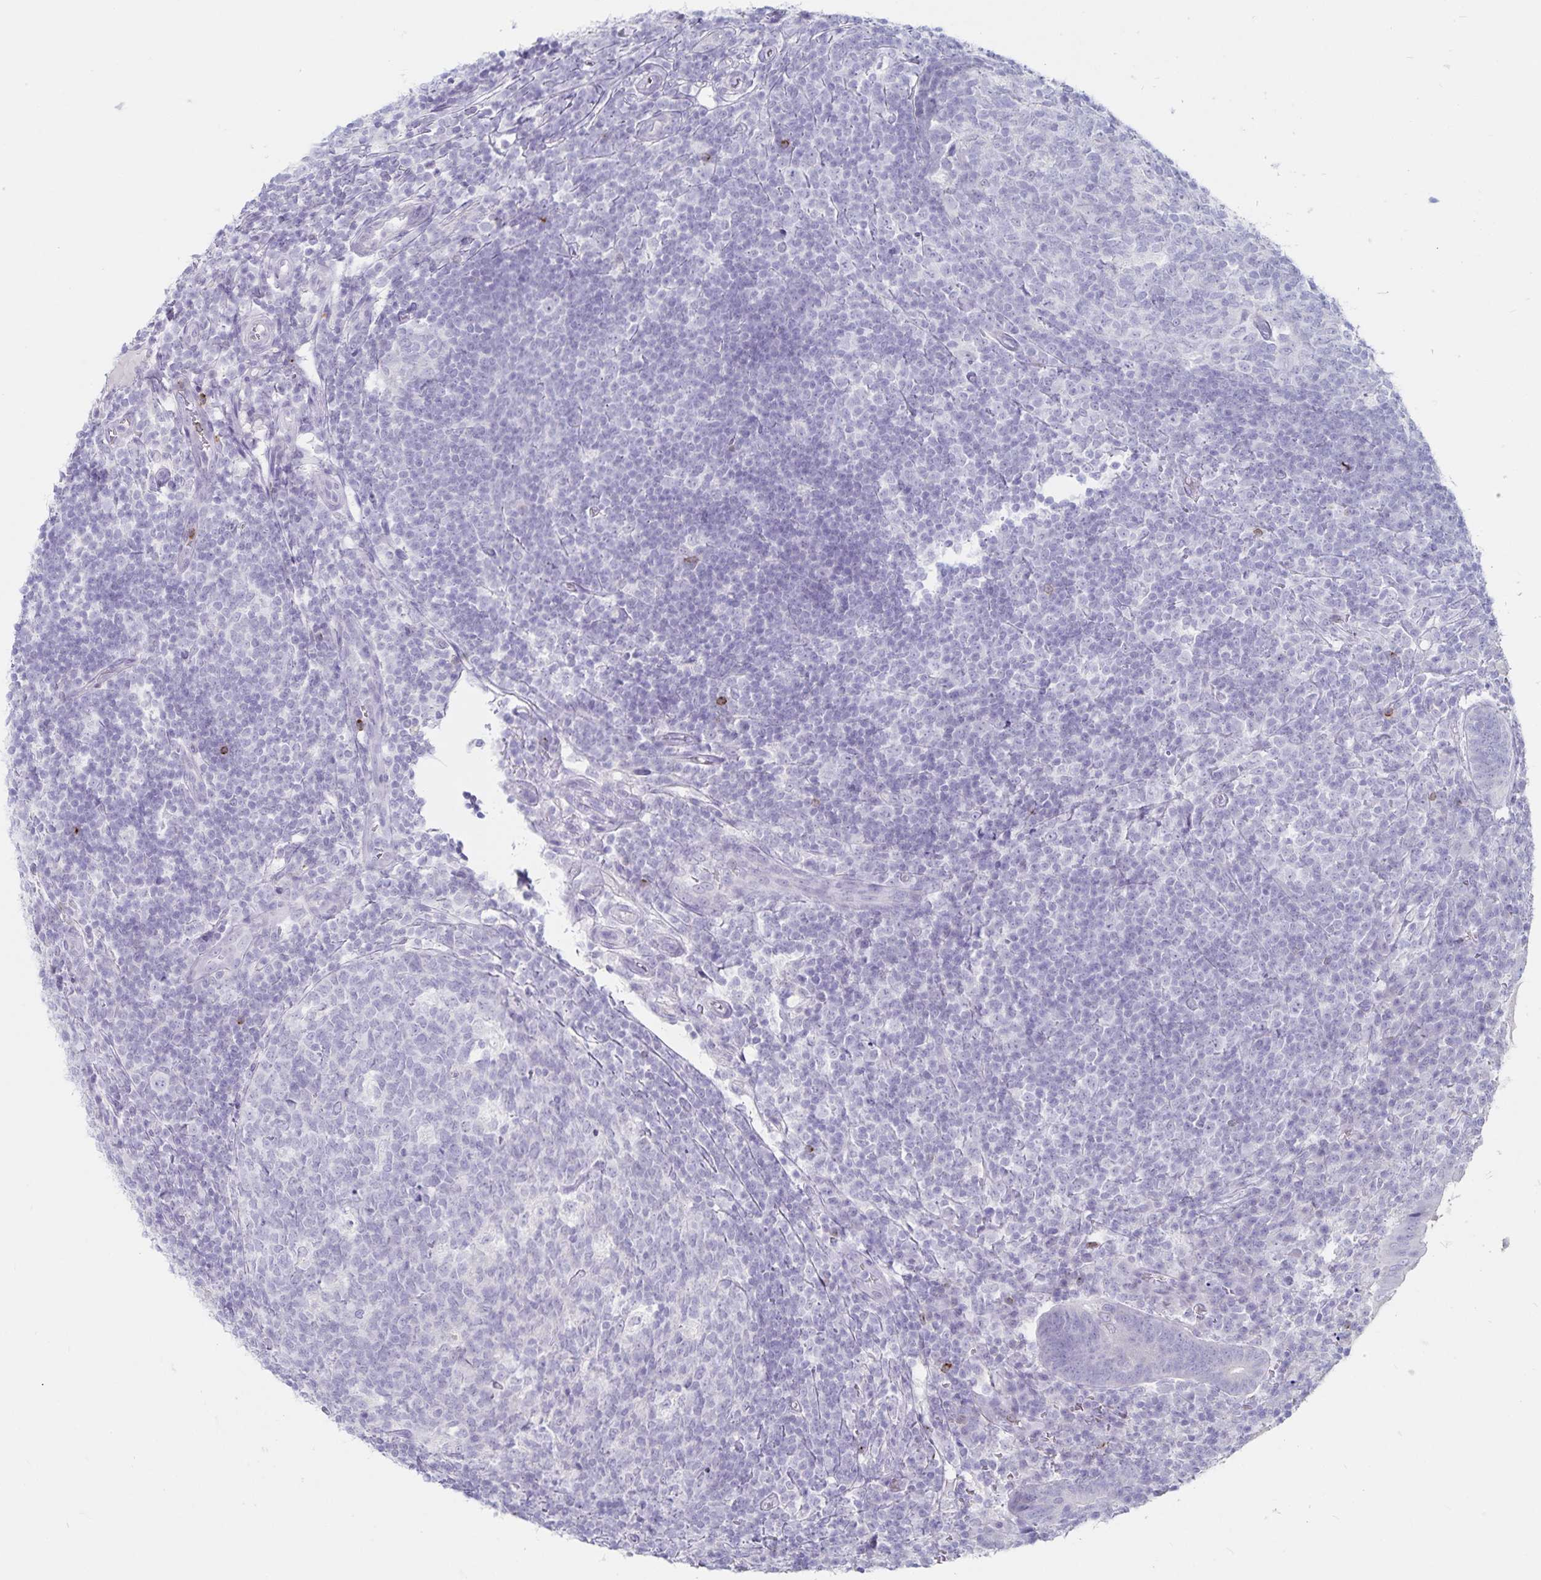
{"staining": {"intensity": "negative", "quantity": "none", "location": "none"}, "tissue": "appendix", "cell_type": "Glandular cells", "image_type": "normal", "snomed": [{"axis": "morphology", "description": "Normal tissue, NOS"}, {"axis": "topography", "description": "Appendix"}], "caption": "The micrograph reveals no staining of glandular cells in benign appendix.", "gene": "GNLY", "patient": {"sex": "male", "age": 18}}